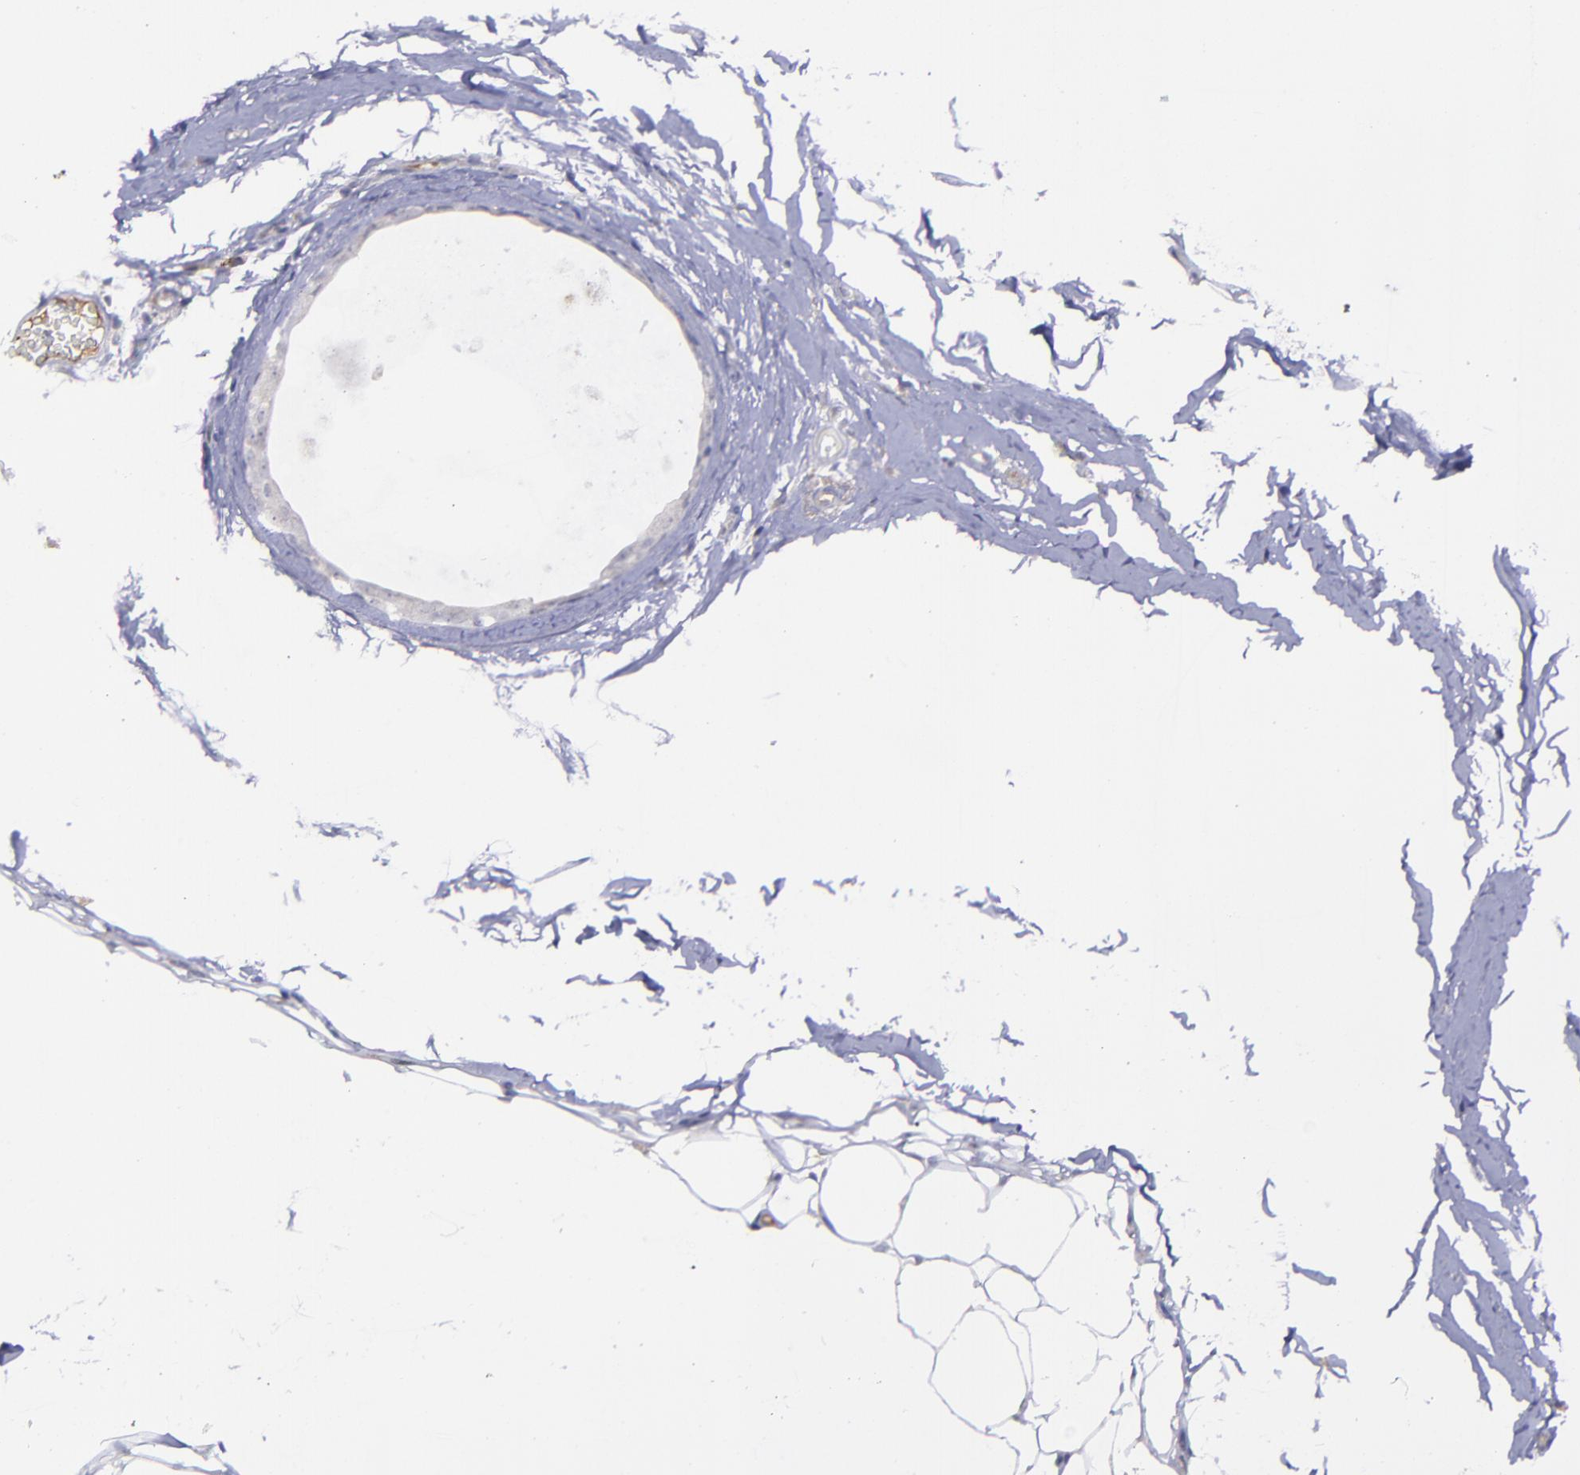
{"staining": {"intensity": "negative", "quantity": "none", "location": "none"}, "tissue": "breast cancer", "cell_type": "Tumor cells", "image_type": "cancer", "snomed": [{"axis": "morphology", "description": "Lobular carcinoma"}, {"axis": "topography", "description": "Breast"}], "caption": "Immunohistochemistry photomicrograph of human lobular carcinoma (breast) stained for a protein (brown), which reveals no positivity in tumor cells. (Brightfield microscopy of DAB immunohistochemistry at high magnification).", "gene": "MASP1", "patient": {"sex": "female", "age": 55}}